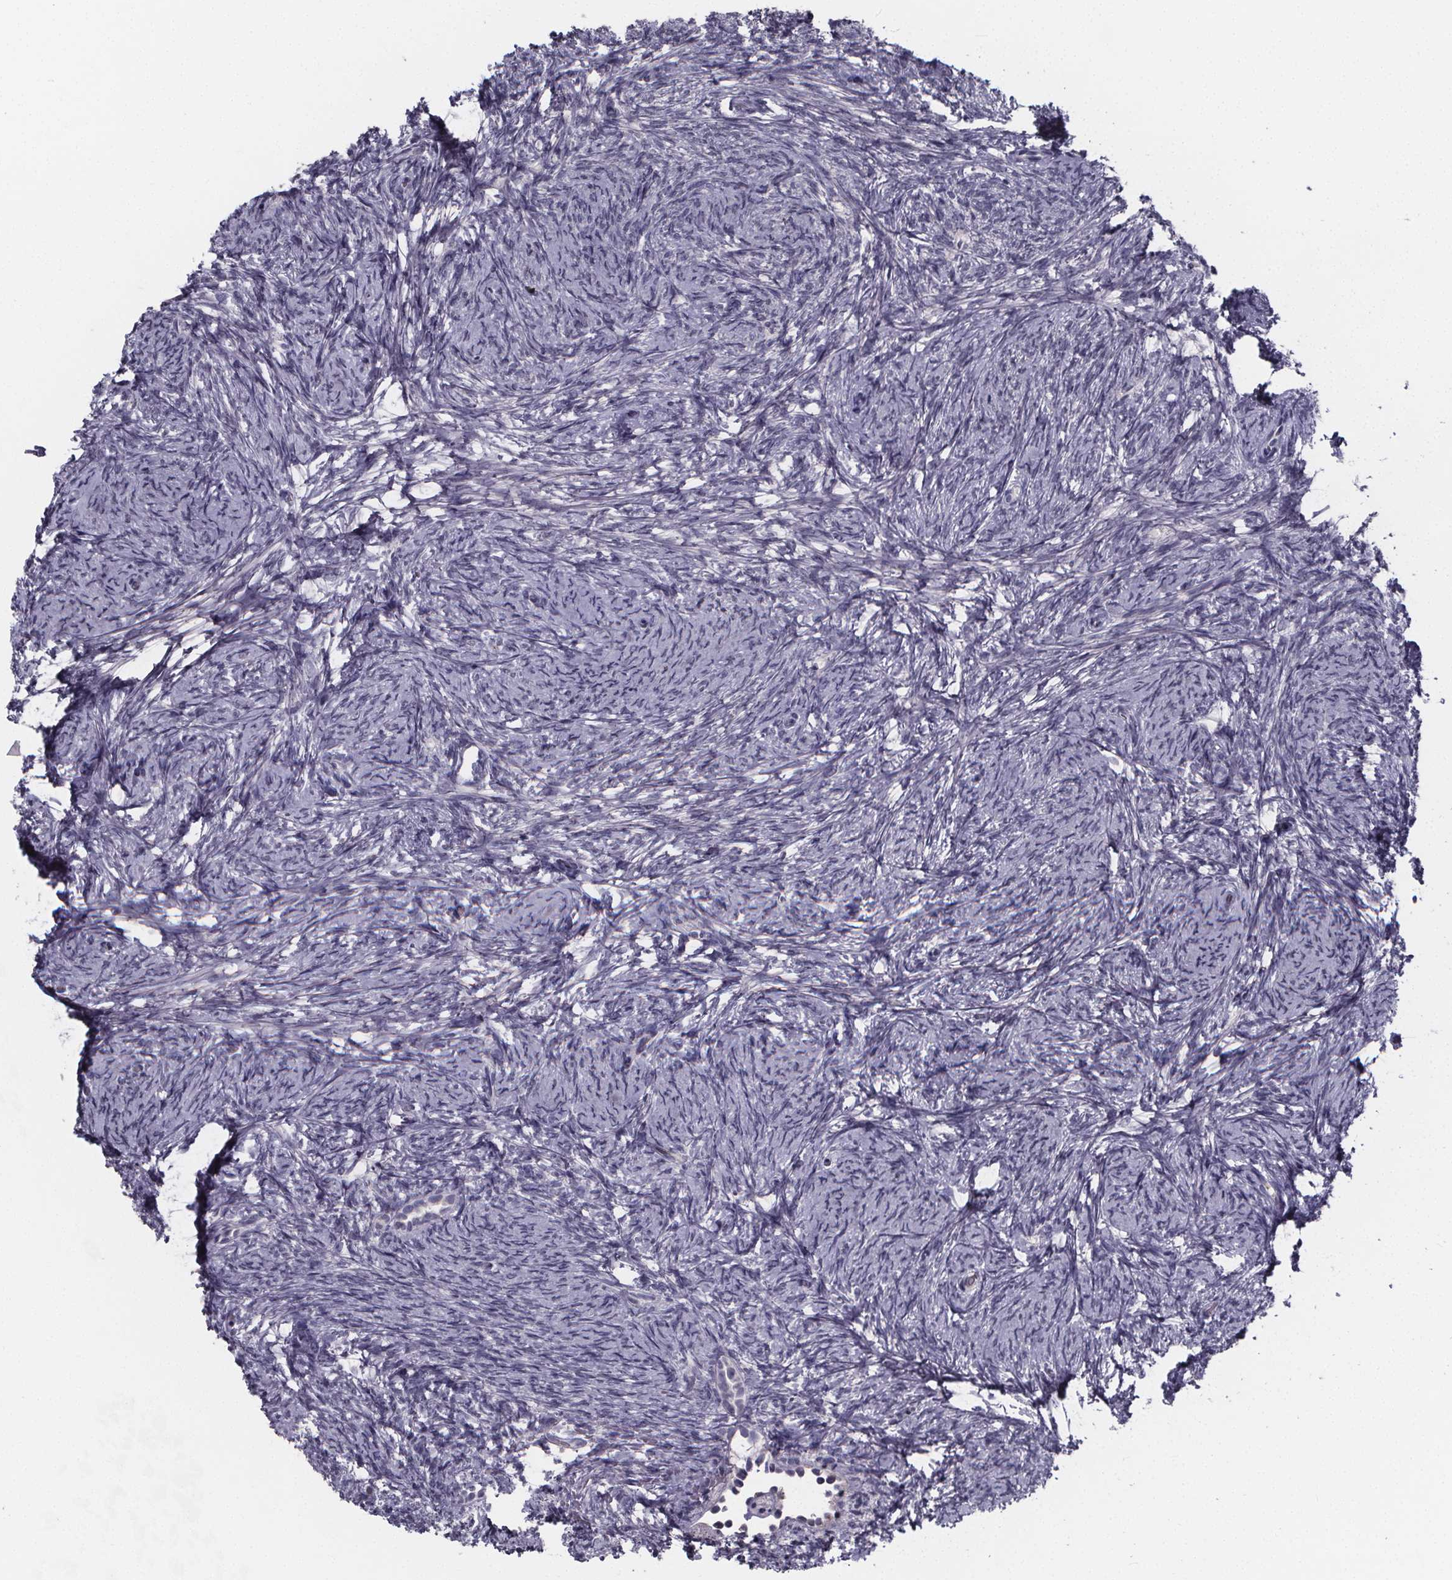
{"staining": {"intensity": "negative", "quantity": "none", "location": "none"}, "tissue": "ovary", "cell_type": "Ovarian stroma cells", "image_type": "normal", "snomed": [{"axis": "morphology", "description": "Normal tissue, NOS"}, {"axis": "topography", "description": "Ovary"}], "caption": "Immunohistochemistry of benign ovary shows no expression in ovarian stroma cells. (DAB immunohistochemistry (IHC) with hematoxylin counter stain).", "gene": "AGT", "patient": {"sex": "female", "age": 34}}